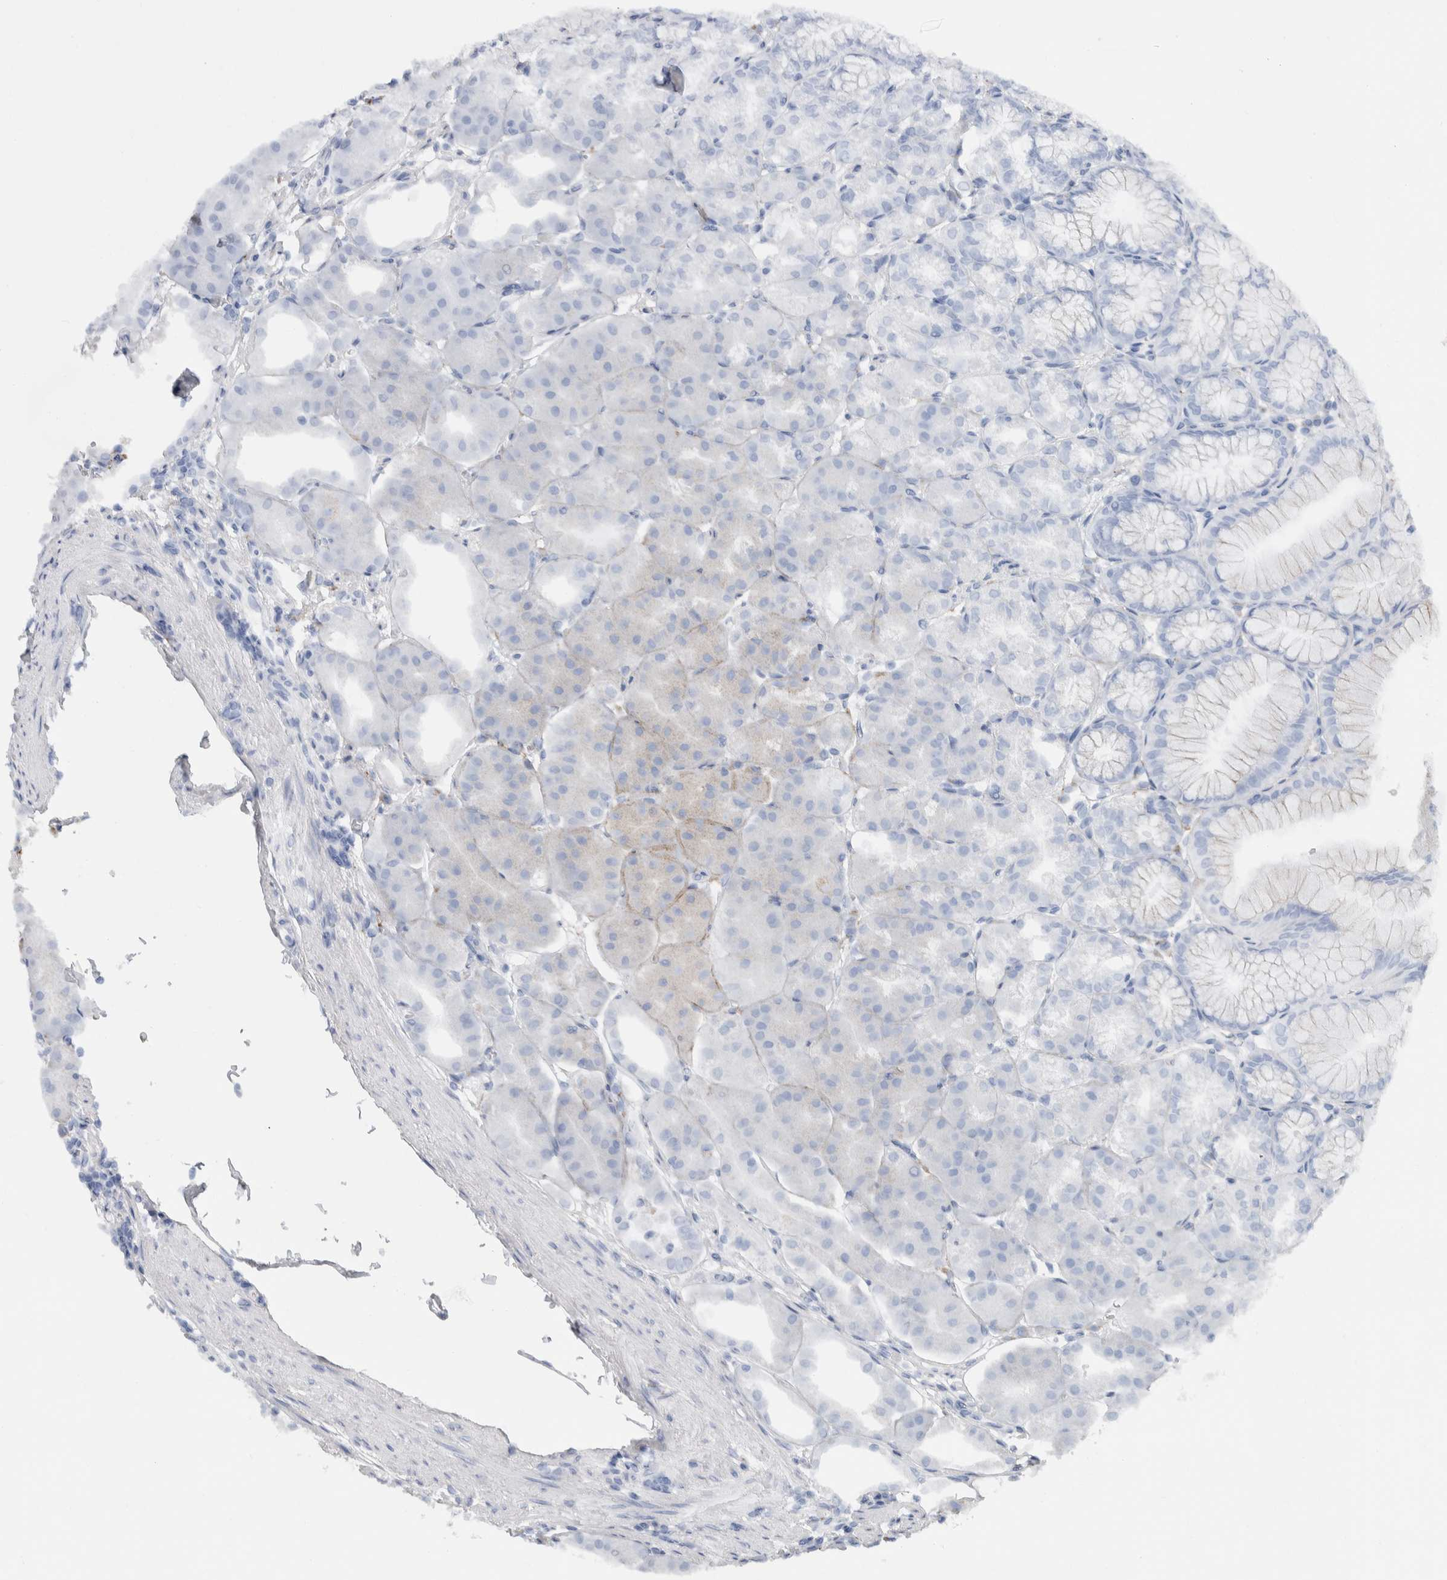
{"staining": {"intensity": "moderate", "quantity": "<25%", "location": "cytoplasmic/membranous"}, "tissue": "stomach", "cell_type": "Glandular cells", "image_type": "normal", "snomed": [{"axis": "morphology", "description": "Normal tissue, NOS"}, {"axis": "topography", "description": "Stomach, lower"}], "caption": "Immunohistochemical staining of normal stomach displays moderate cytoplasmic/membranous protein expression in approximately <25% of glandular cells.", "gene": "ENGASE", "patient": {"sex": "male", "age": 71}}